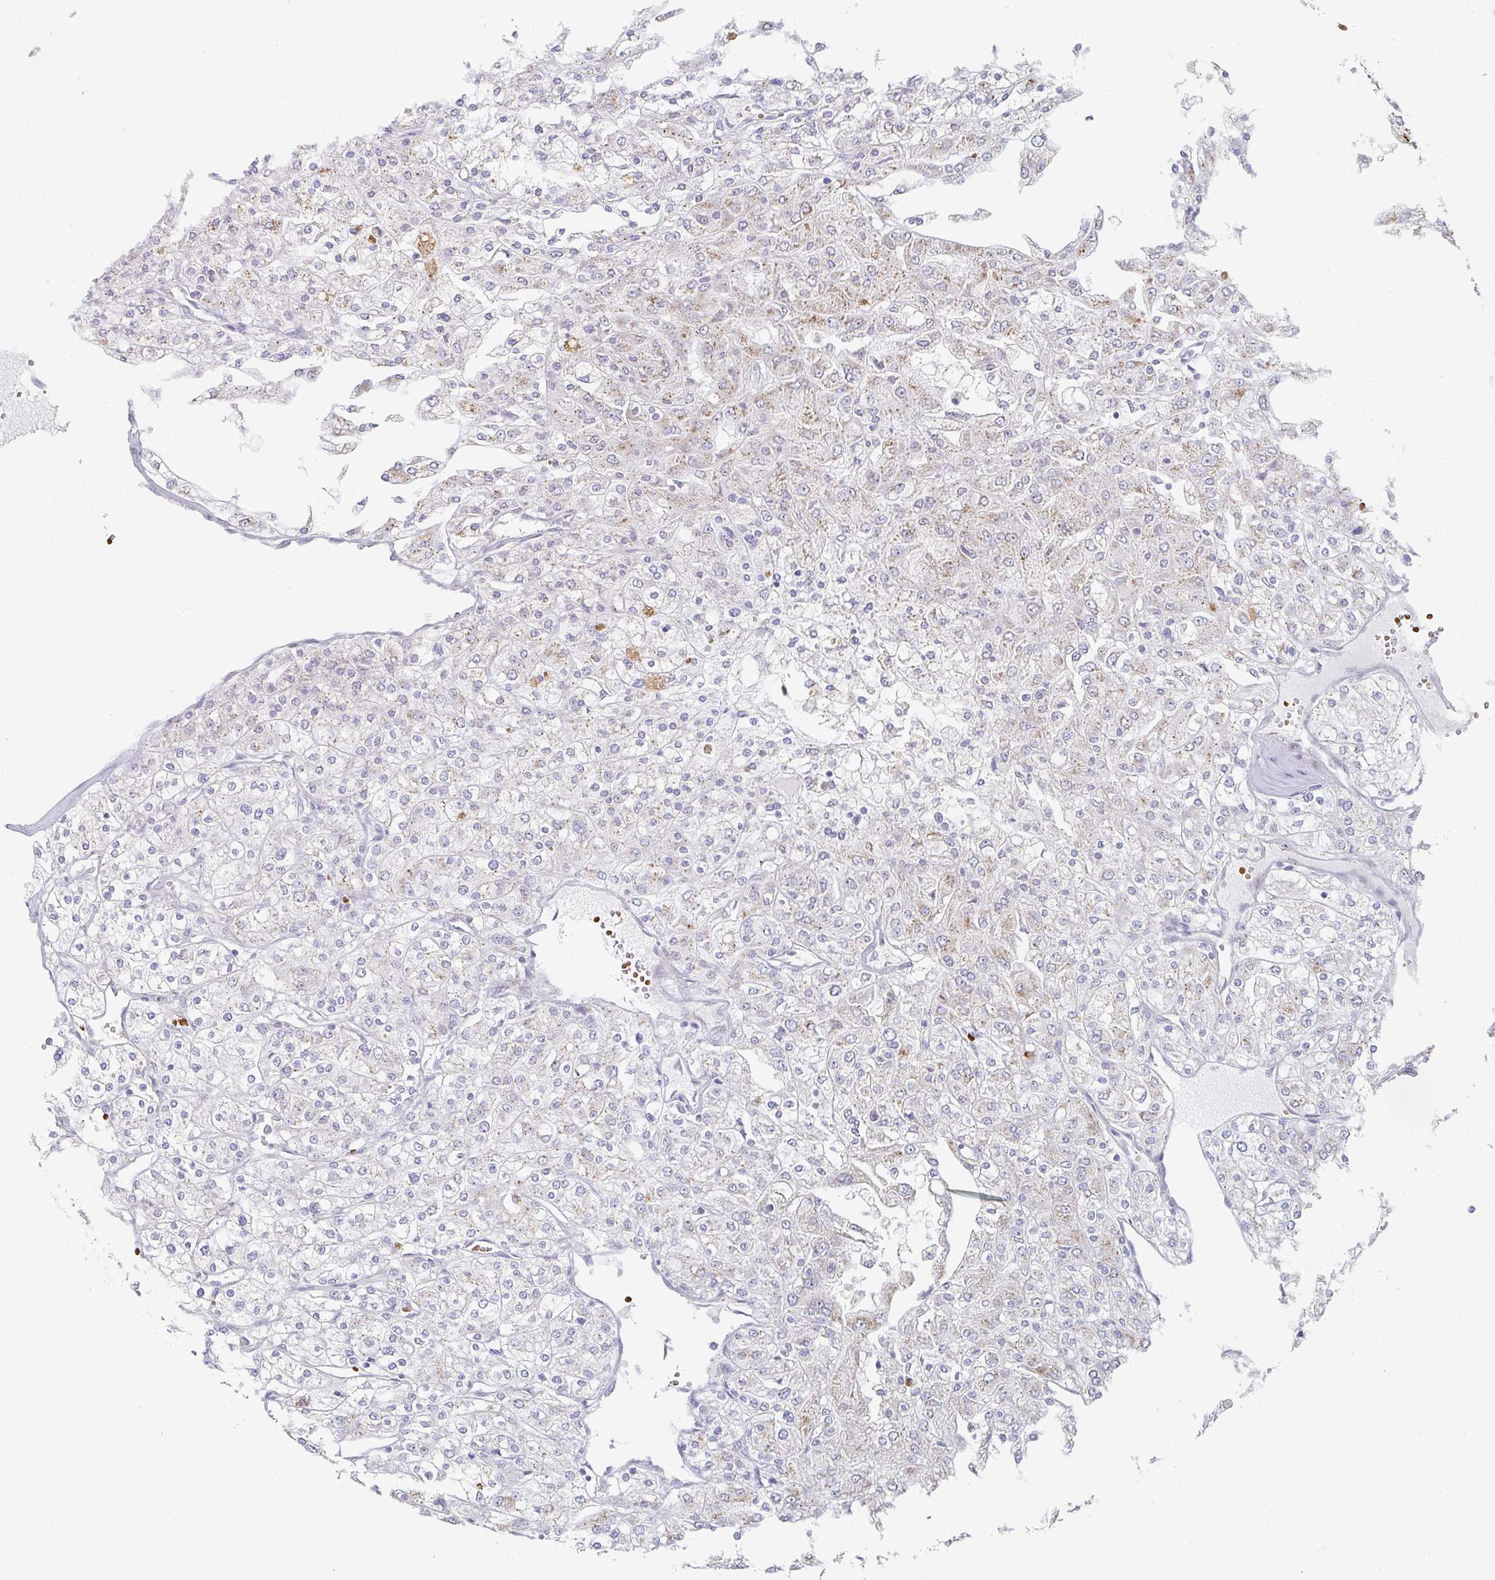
{"staining": {"intensity": "moderate", "quantity": "<25%", "location": "cytoplasmic/membranous"}, "tissue": "renal cancer", "cell_type": "Tumor cells", "image_type": "cancer", "snomed": [{"axis": "morphology", "description": "Adenocarcinoma, NOS"}, {"axis": "topography", "description": "Kidney"}], "caption": "A brown stain shows moderate cytoplasmic/membranous expression of a protein in human renal cancer tumor cells.", "gene": "ZNF526", "patient": {"sex": "male", "age": 80}}